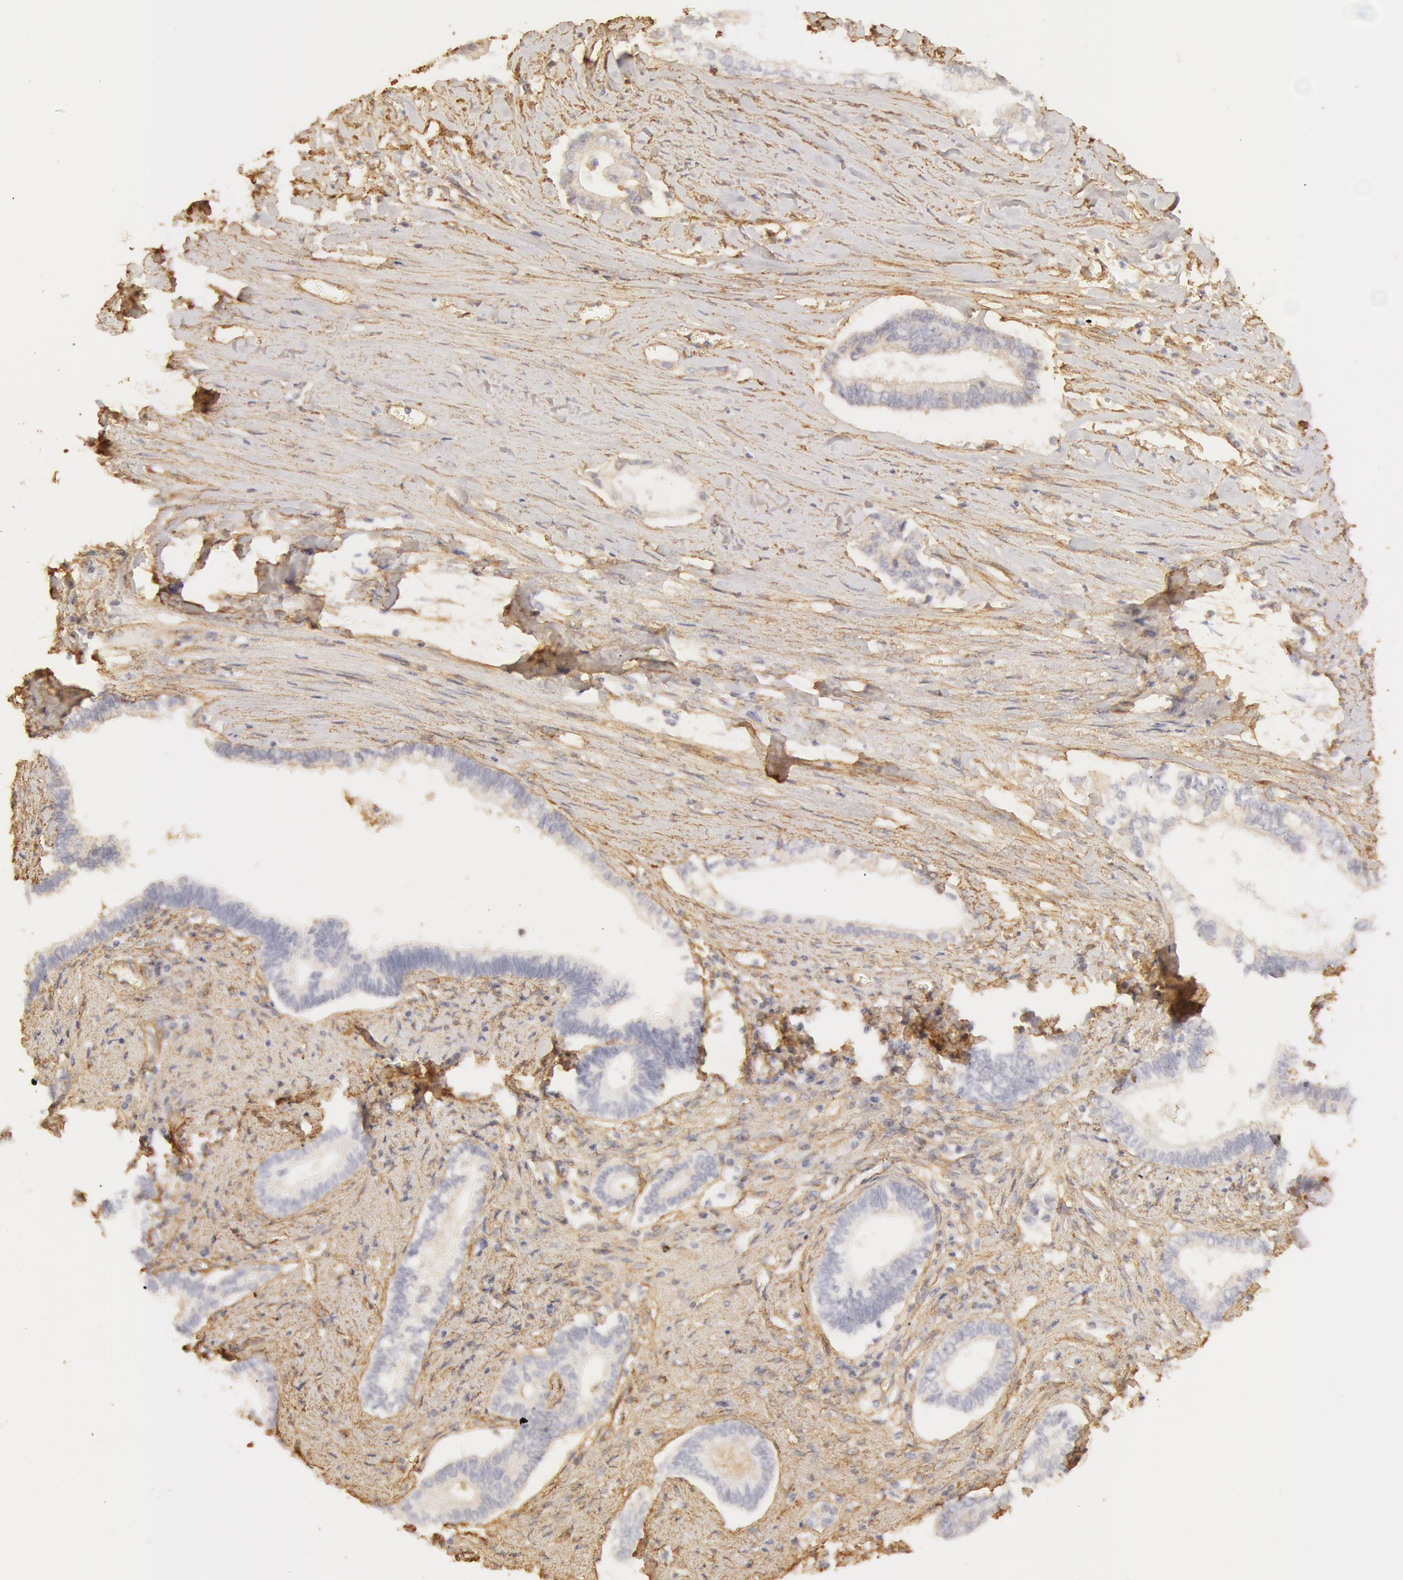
{"staining": {"intensity": "negative", "quantity": "none", "location": "none"}, "tissue": "liver cancer", "cell_type": "Tumor cells", "image_type": "cancer", "snomed": [{"axis": "morphology", "description": "Cholangiocarcinoma"}, {"axis": "topography", "description": "Liver"}], "caption": "Immunohistochemistry (IHC) histopathology image of human liver cholangiocarcinoma stained for a protein (brown), which shows no staining in tumor cells. Nuclei are stained in blue.", "gene": "COL4A1", "patient": {"sex": "male", "age": 57}}